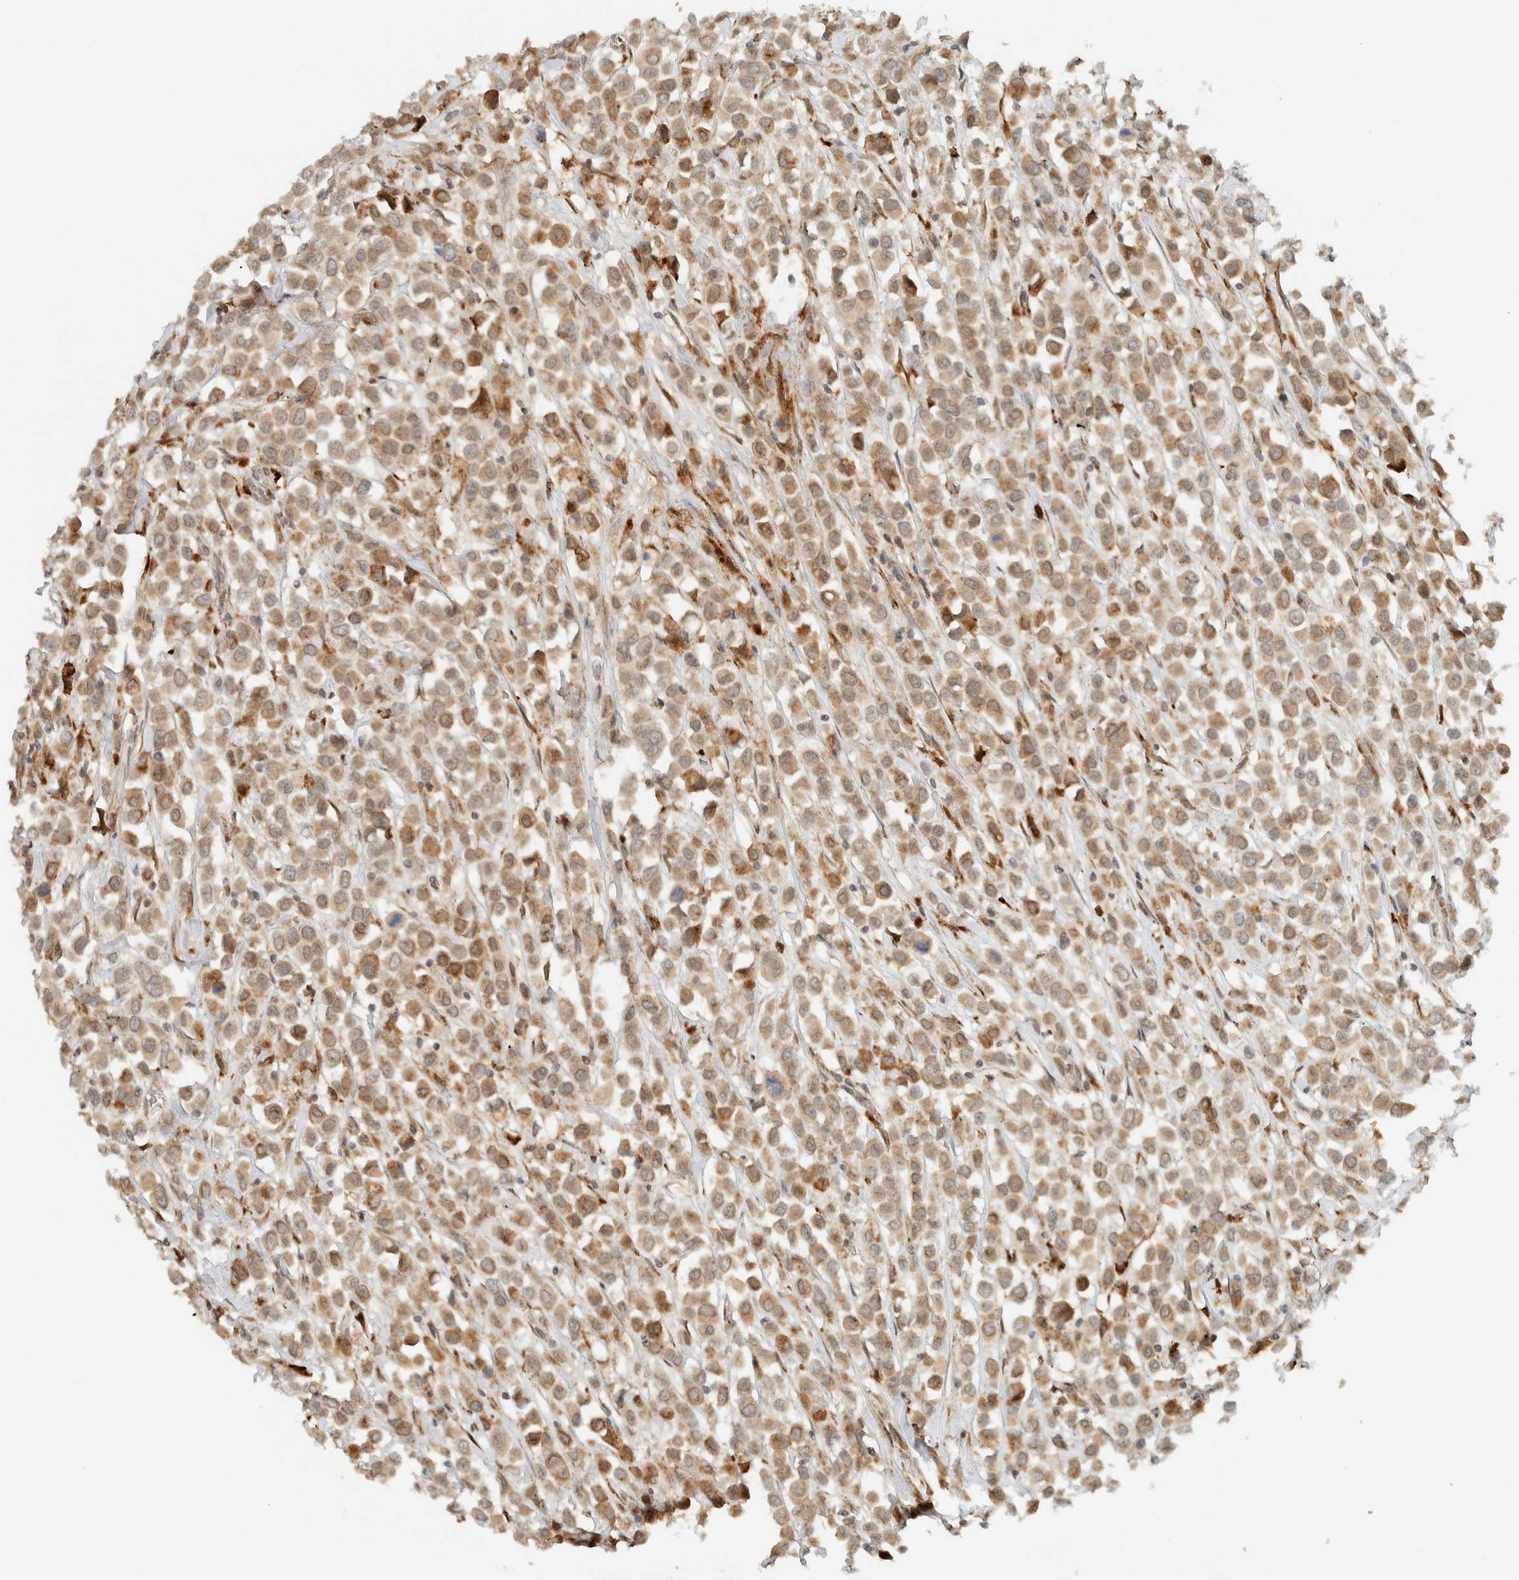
{"staining": {"intensity": "moderate", "quantity": "25%-75%", "location": "cytoplasmic/membranous"}, "tissue": "breast cancer", "cell_type": "Tumor cells", "image_type": "cancer", "snomed": [{"axis": "morphology", "description": "Duct carcinoma"}, {"axis": "topography", "description": "Breast"}], "caption": "Moderate cytoplasmic/membranous protein expression is appreciated in approximately 25%-75% of tumor cells in breast invasive ductal carcinoma.", "gene": "ITPRID1", "patient": {"sex": "female", "age": 61}}